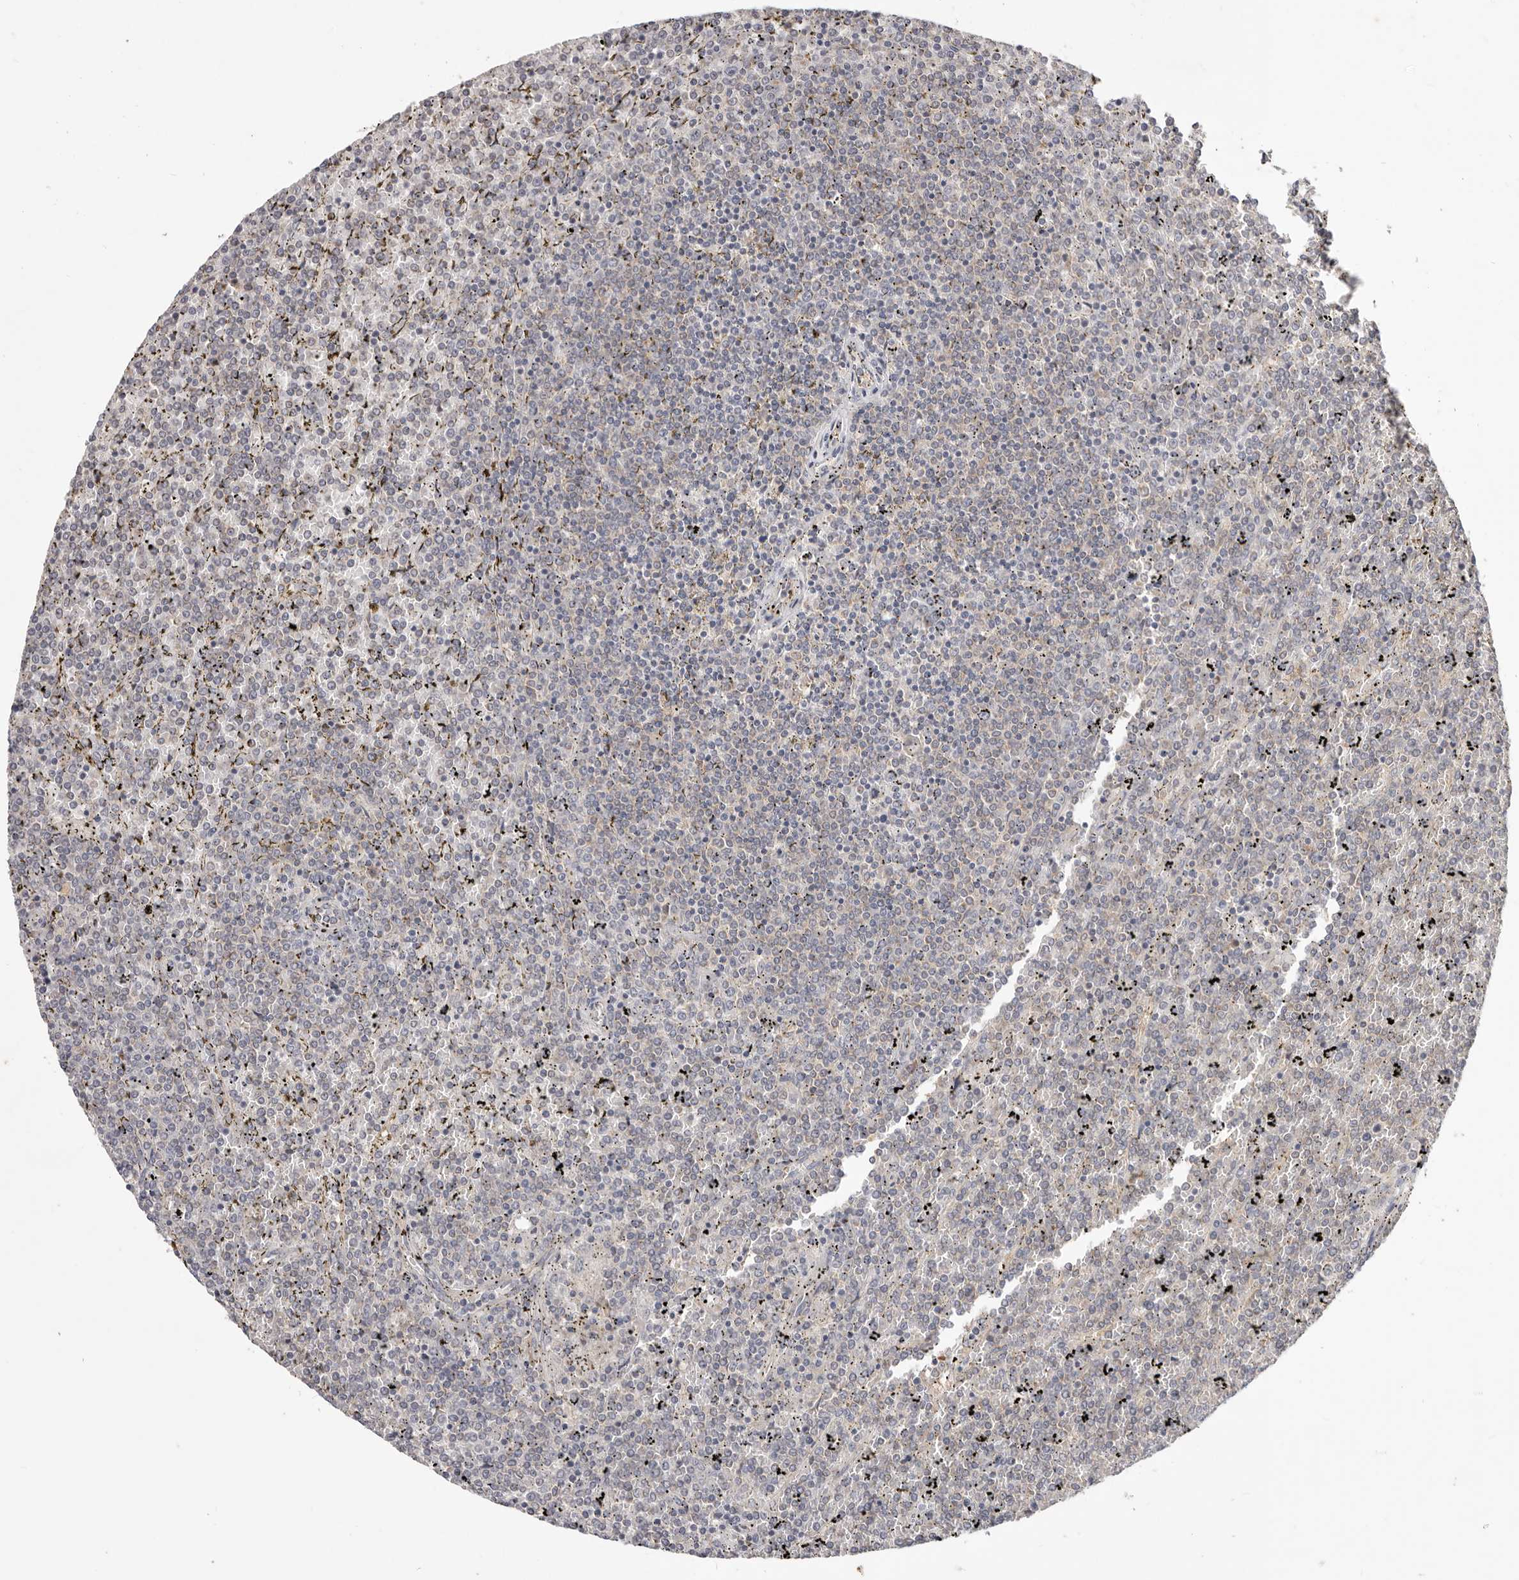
{"staining": {"intensity": "negative", "quantity": "none", "location": "none"}, "tissue": "lymphoma", "cell_type": "Tumor cells", "image_type": "cancer", "snomed": [{"axis": "morphology", "description": "Malignant lymphoma, non-Hodgkin's type, Low grade"}, {"axis": "topography", "description": "Spleen"}], "caption": "An image of lymphoma stained for a protein shows no brown staining in tumor cells.", "gene": "WDR77", "patient": {"sex": "female", "age": 19}}